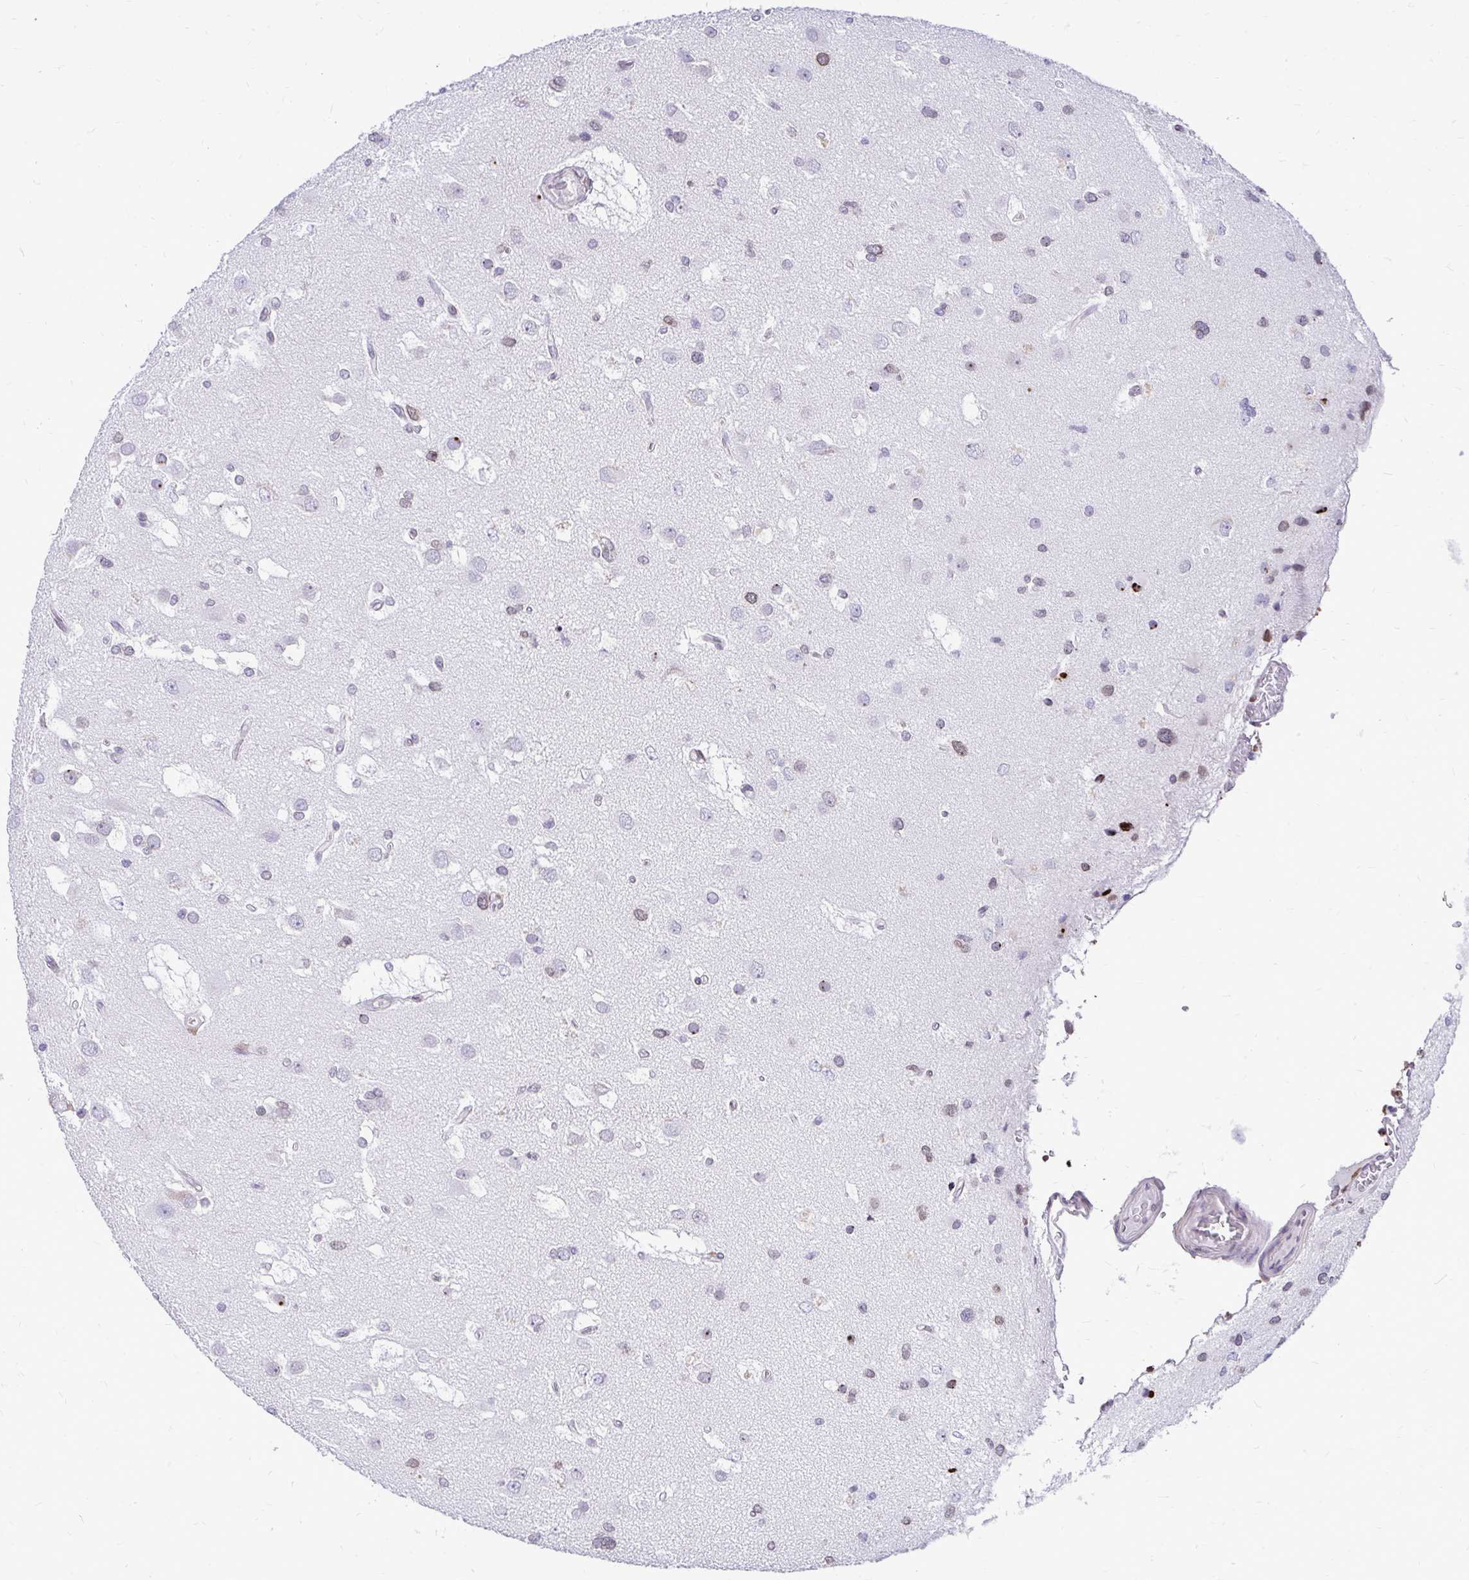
{"staining": {"intensity": "moderate", "quantity": "<25%", "location": "cytoplasmic/membranous,nuclear"}, "tissue": "glioma", "cell_type": "Tumor cells", "image_type": "cancer", "snomed": [{"axis": "morphology", "description": "Glioma, malignant, High grade"}, {"axis": "topography", "description": "Brain"}], "caption": "Immunohistochemistry image of human malignant glioma (high-grade) stained for a protein (brown), which reveals low levels of moderate cytoplasmic/membranous and nuclear positivity in approximately <25% of tumor cells.", "gene": "BANF1", "patient": {"sex": "male", "age": 53}}